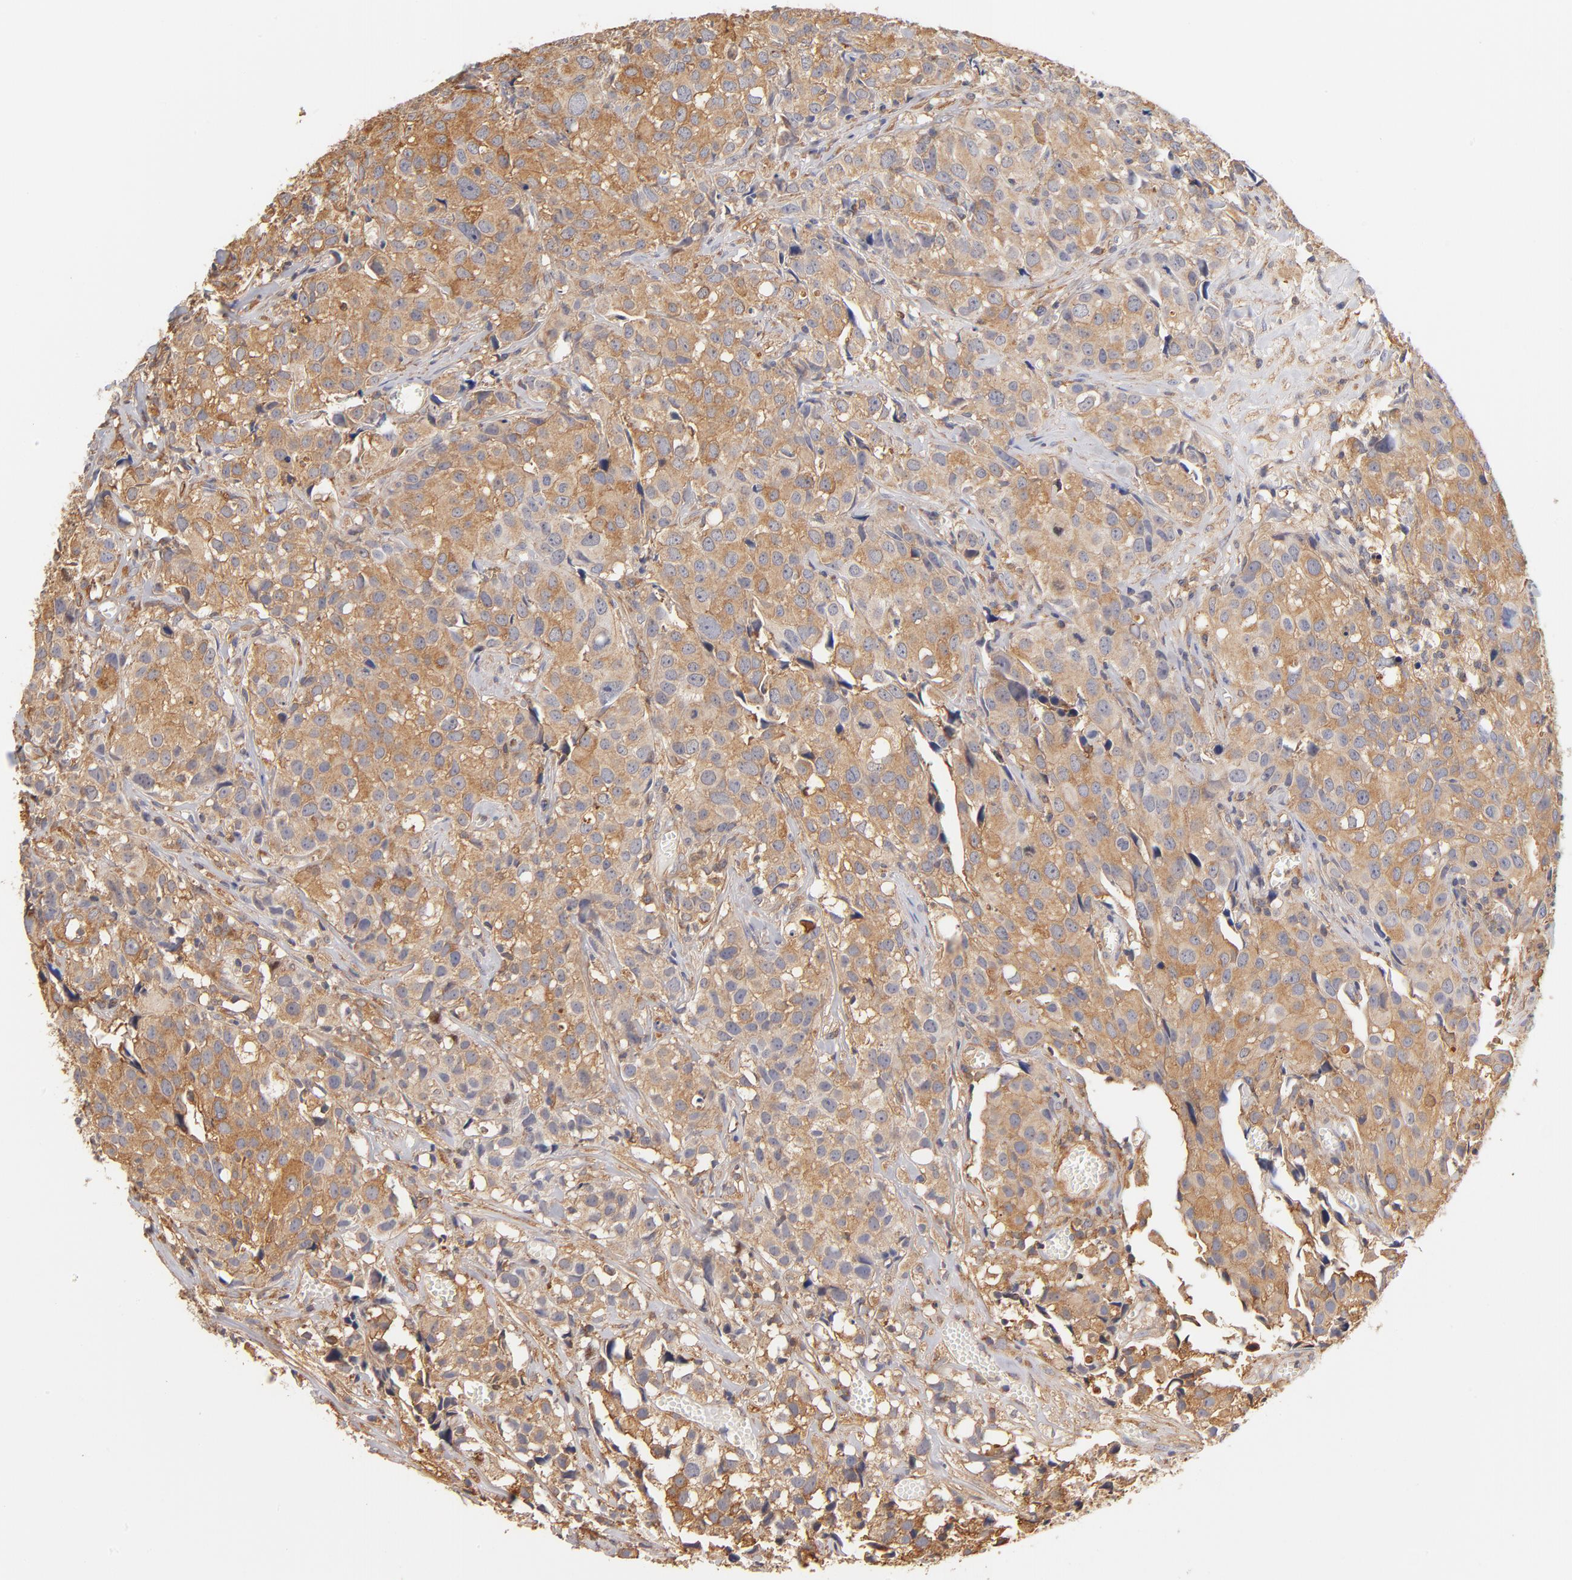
{"staining": {"intensity": "moderate", "quantity": ">75%", "location": "cytoplasmic/membranous"}, "tissue": "urothelial cancer", "cell_type": "Tumor cells", "image_type": "cancer", "snomed": [{"axis": "morphology", "description": "Urothelial carcinoma, High grade"}, {"axis": "topography", "description": "Urinary bladder"}], "caption": "This histopathology image shows IHC staining of human high-grade urothelial carcinoma, with medium moderate cytoplasmic/membranous positivity in approximately >75% of tumor cells.", "gene": "FCMR", "patient": {"sex": "female", "age": 75}}